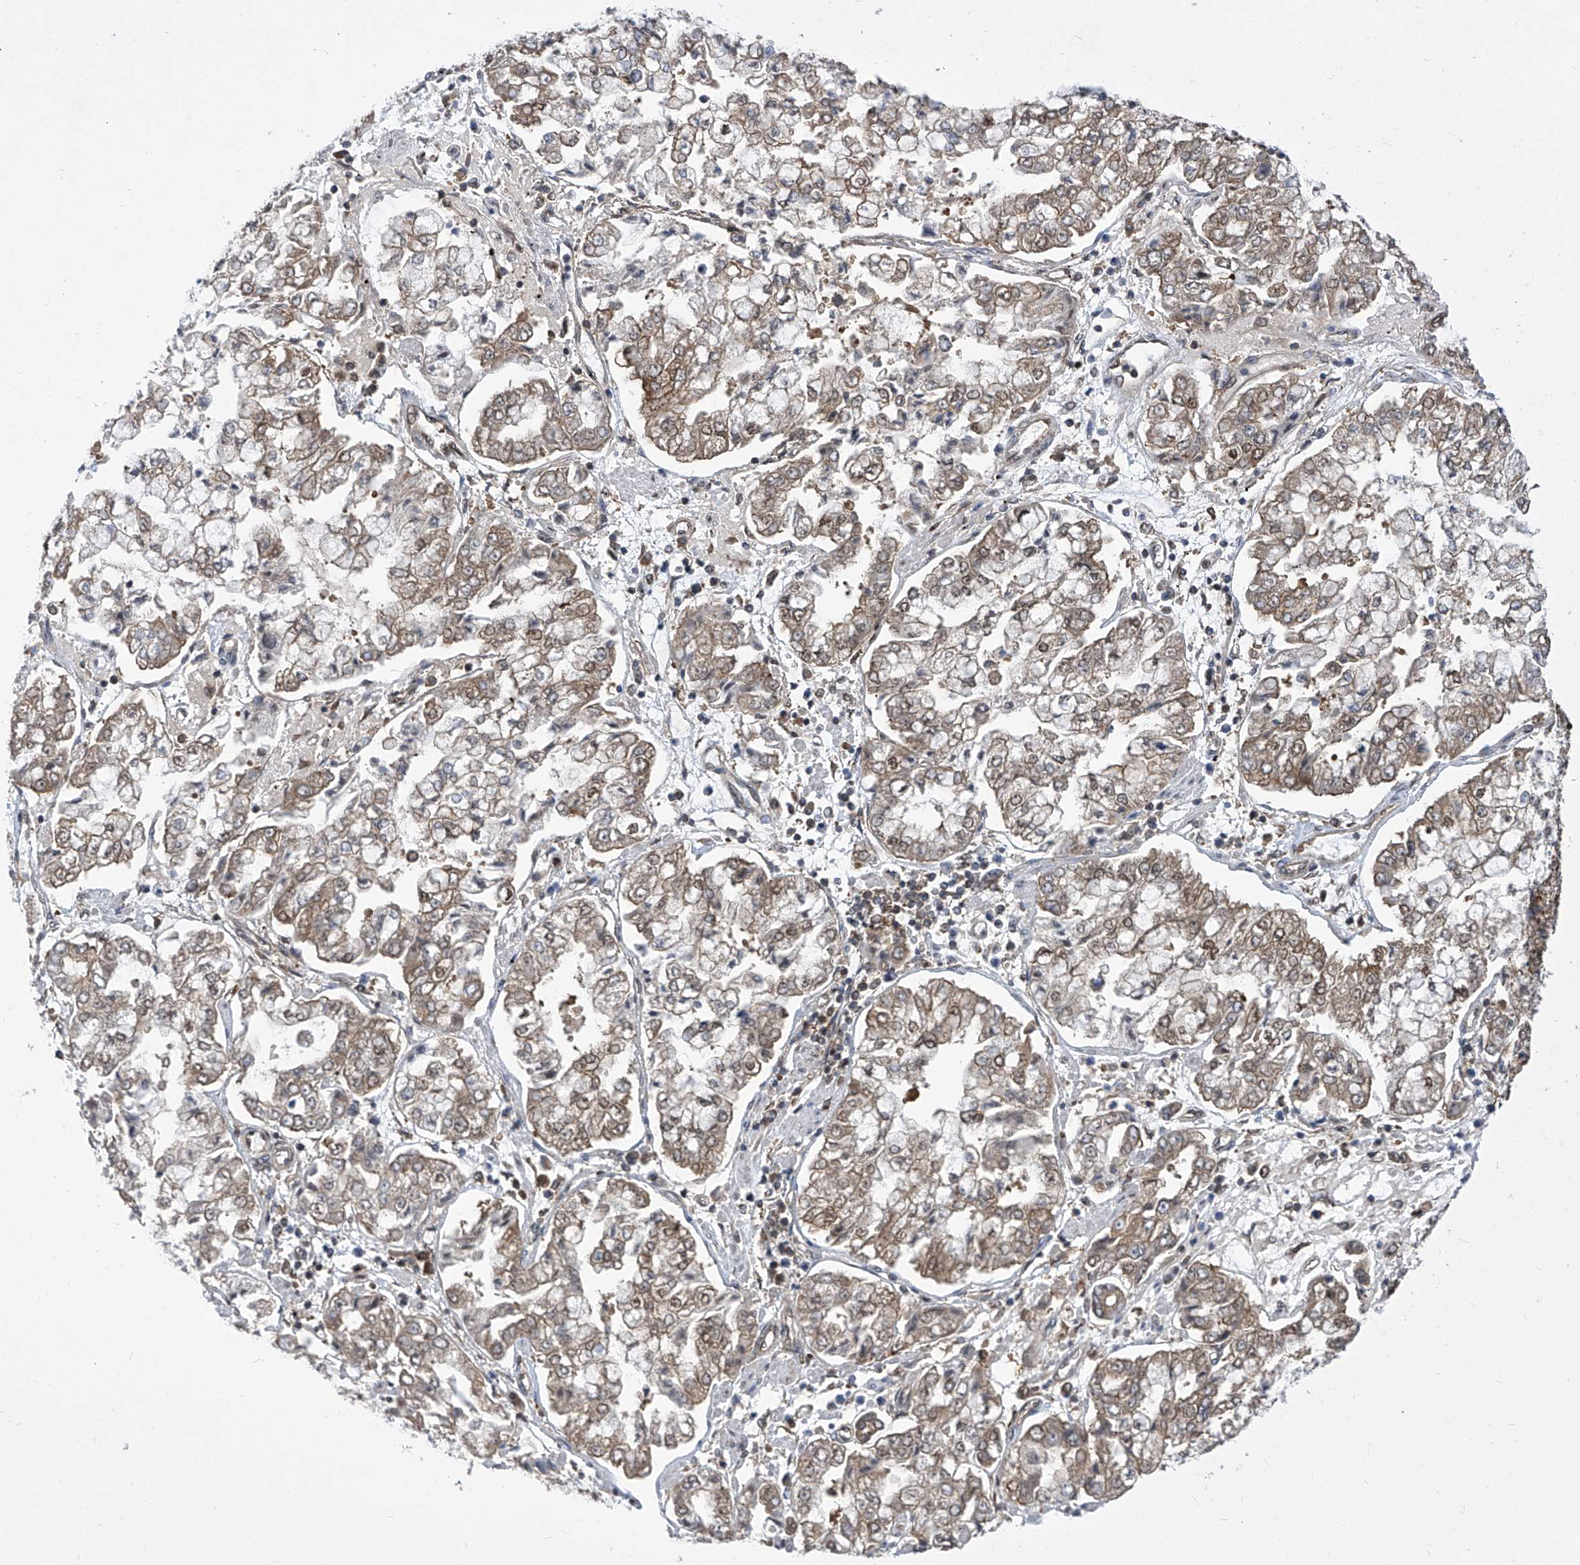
{"staining": {"intensity": "weak", "quantity": ">75%", "location": "cytoplasmic/membranous"}, "tissue": "stomach cancer", "cell_type": "Tumor cells", "image_type": "cancer", "snomed": [{"axis": "morphology", "description": "Adenocarcinoma, NOS"}, {"axis": "topography", "description": "Stomach"}], "caption": "A brown stain shows weak cytoplasmic/membranous expression of a protein in stomach adenocarcinoma tumor cells. Ihc stains the protein in brown and the nuclei are stained blue.", "gene": "EIF3M", "patient": {"sex": "male", "age": 76}}